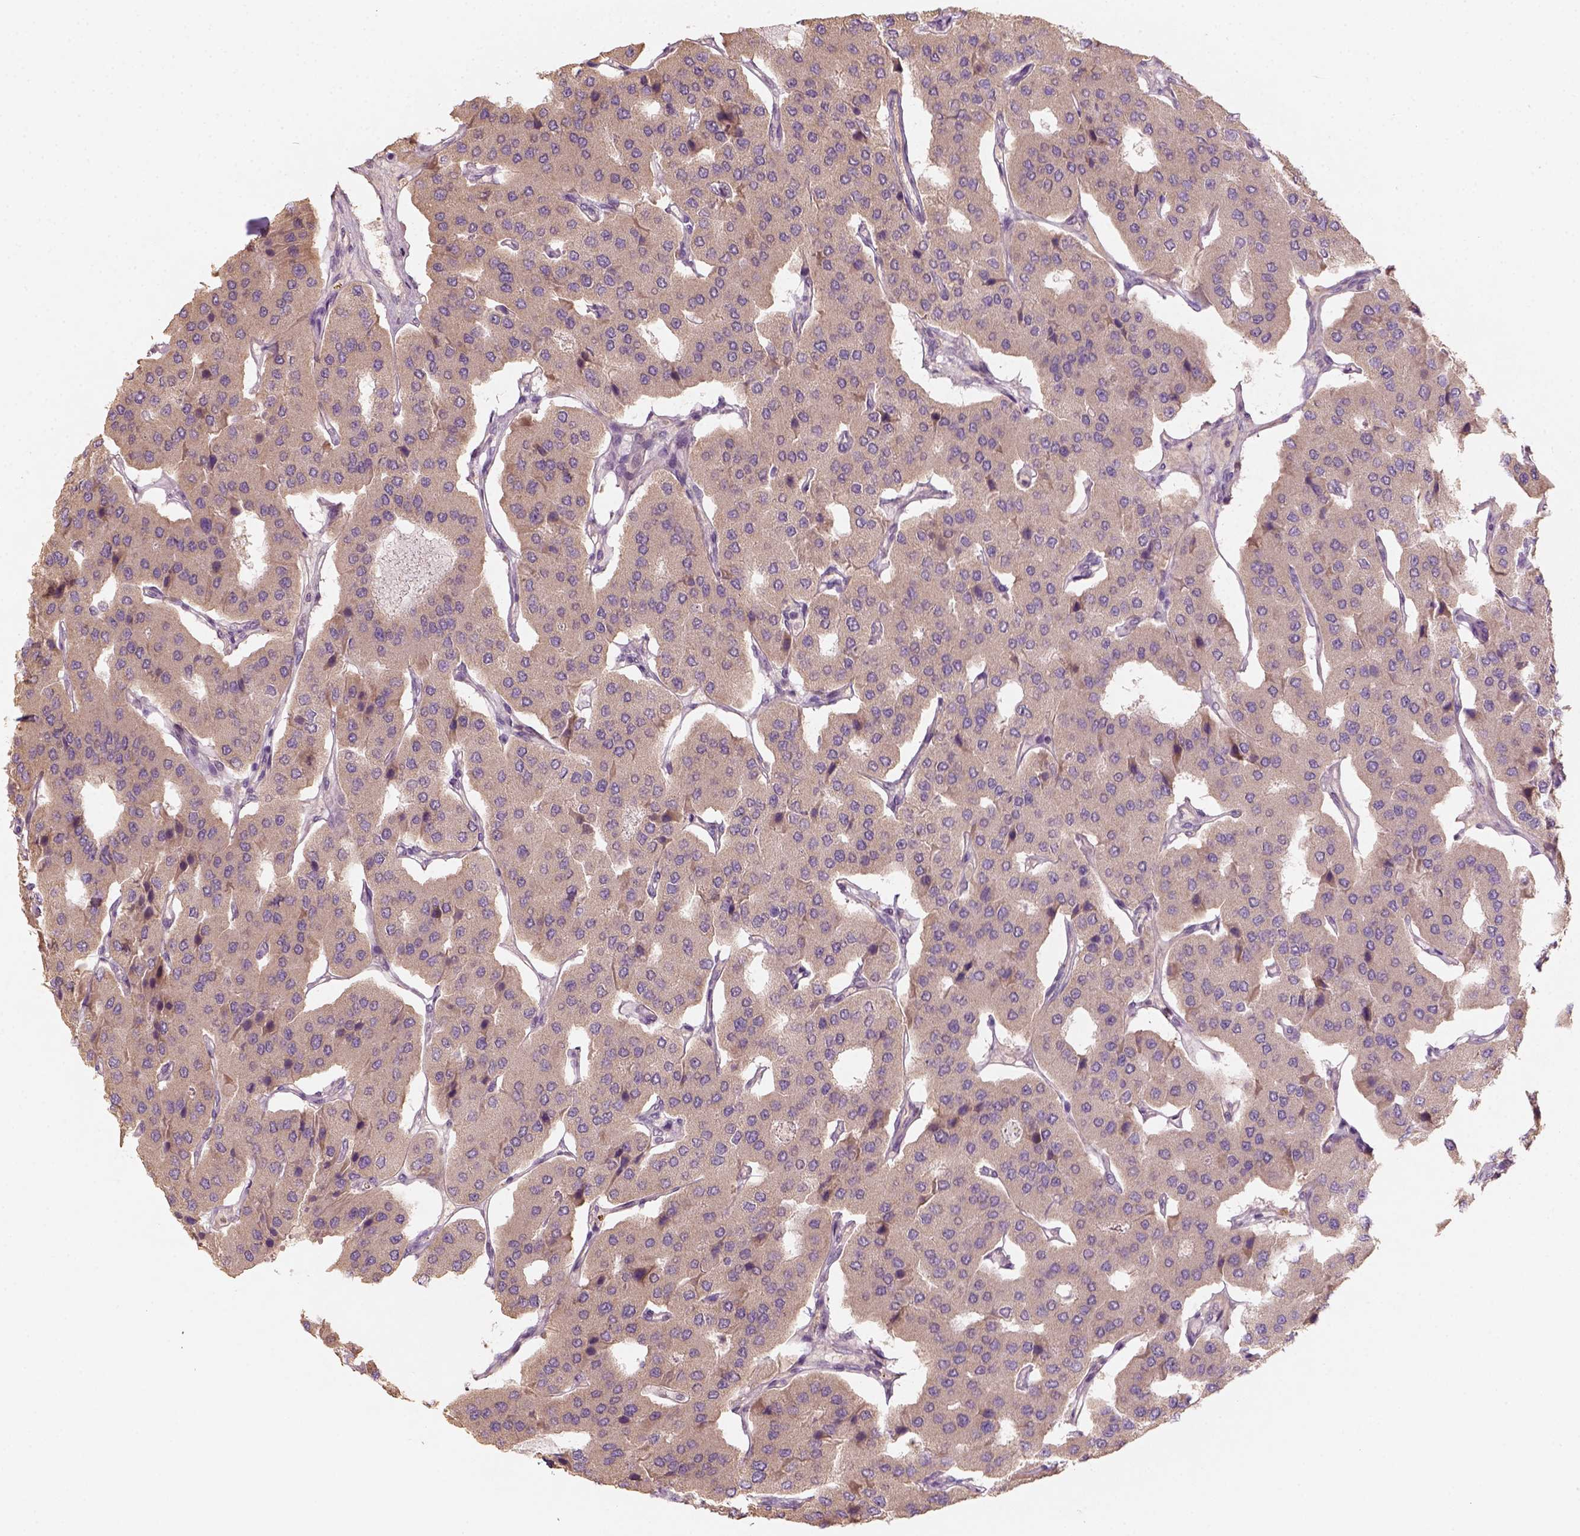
{"staining": {"intensity": "weak", "quantity": "<25%", "location": "cytoplasmic/membranous"}, "tissue": "parathyroid gland", "cell_type": "Glandular cells", "image_type": "normal", "snomed": [{"axis": "morphology", "description": "Normal tissue, NOS"}, {"axis": "morphology", "description": "Adenoma, NOS"}, {"axis": "topography", "description": "Parathyroid gland"}], "caption": "Glandular cells show no significant positivity in normal parathyroid gland.", "gene": "AQP9", "patient": {"sex": "female", "age": 86}}